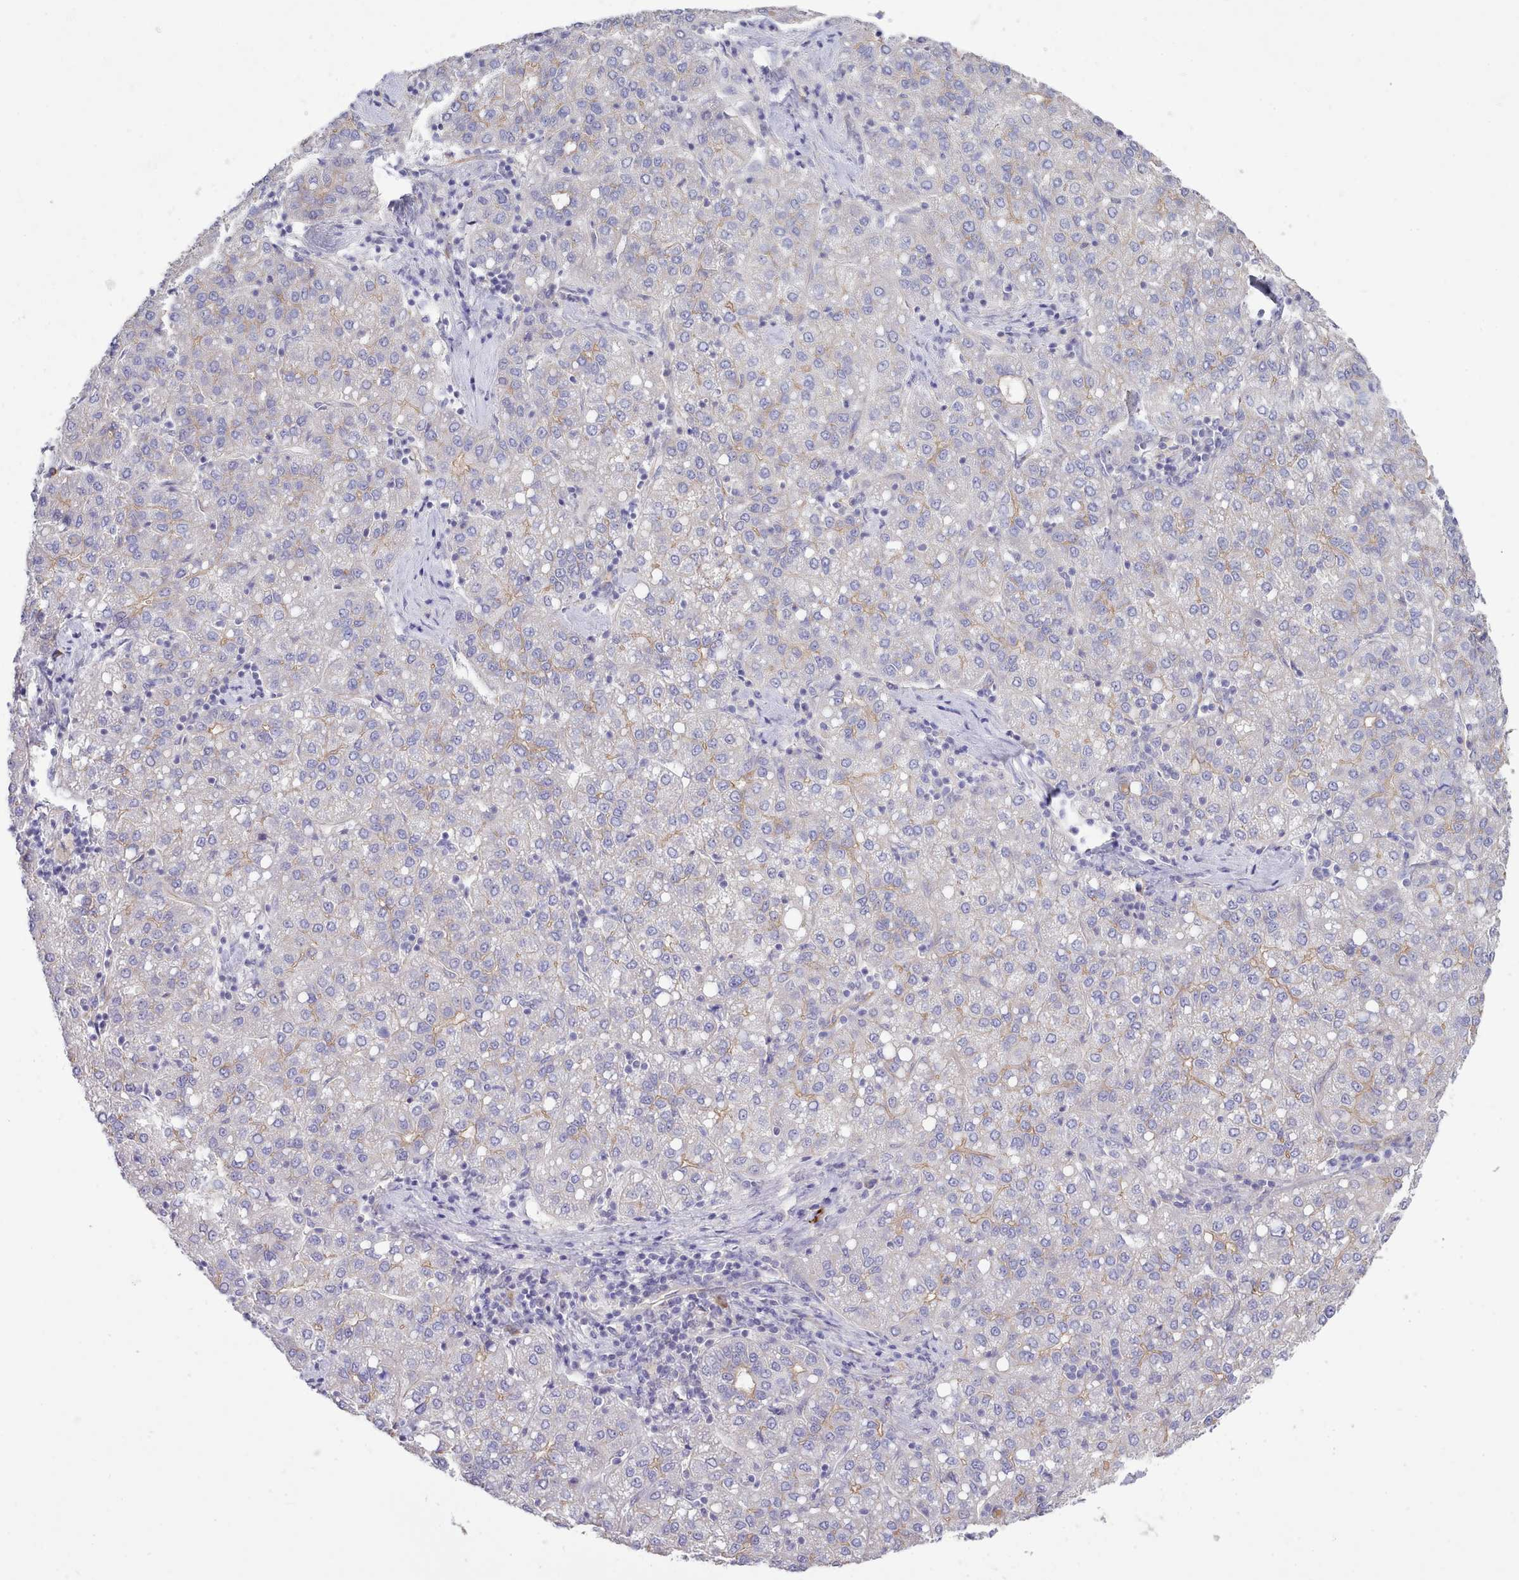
{"staining": {"intensity": "weak", "quantity": "<25%", "location": "cytoplasmic/membranous"}, "tissue": "liver cancer", "cell_type": "Tumor cells", "image_type": "cancer", "snomed": [{"axis": "morphology", "description": "Carcinoma, Hepatocellular, NOS"}, {"axis": "topography", "description": "Liver"}], "caption": "Tumor cells are negative for brown protein staining in liver cancer. (DAB immunohistochemistry (IHC) visualized using brightfield microscopy, high magnification).", "gene": "ZC3H13", "patient": {"sex": "male", "age": 65}}